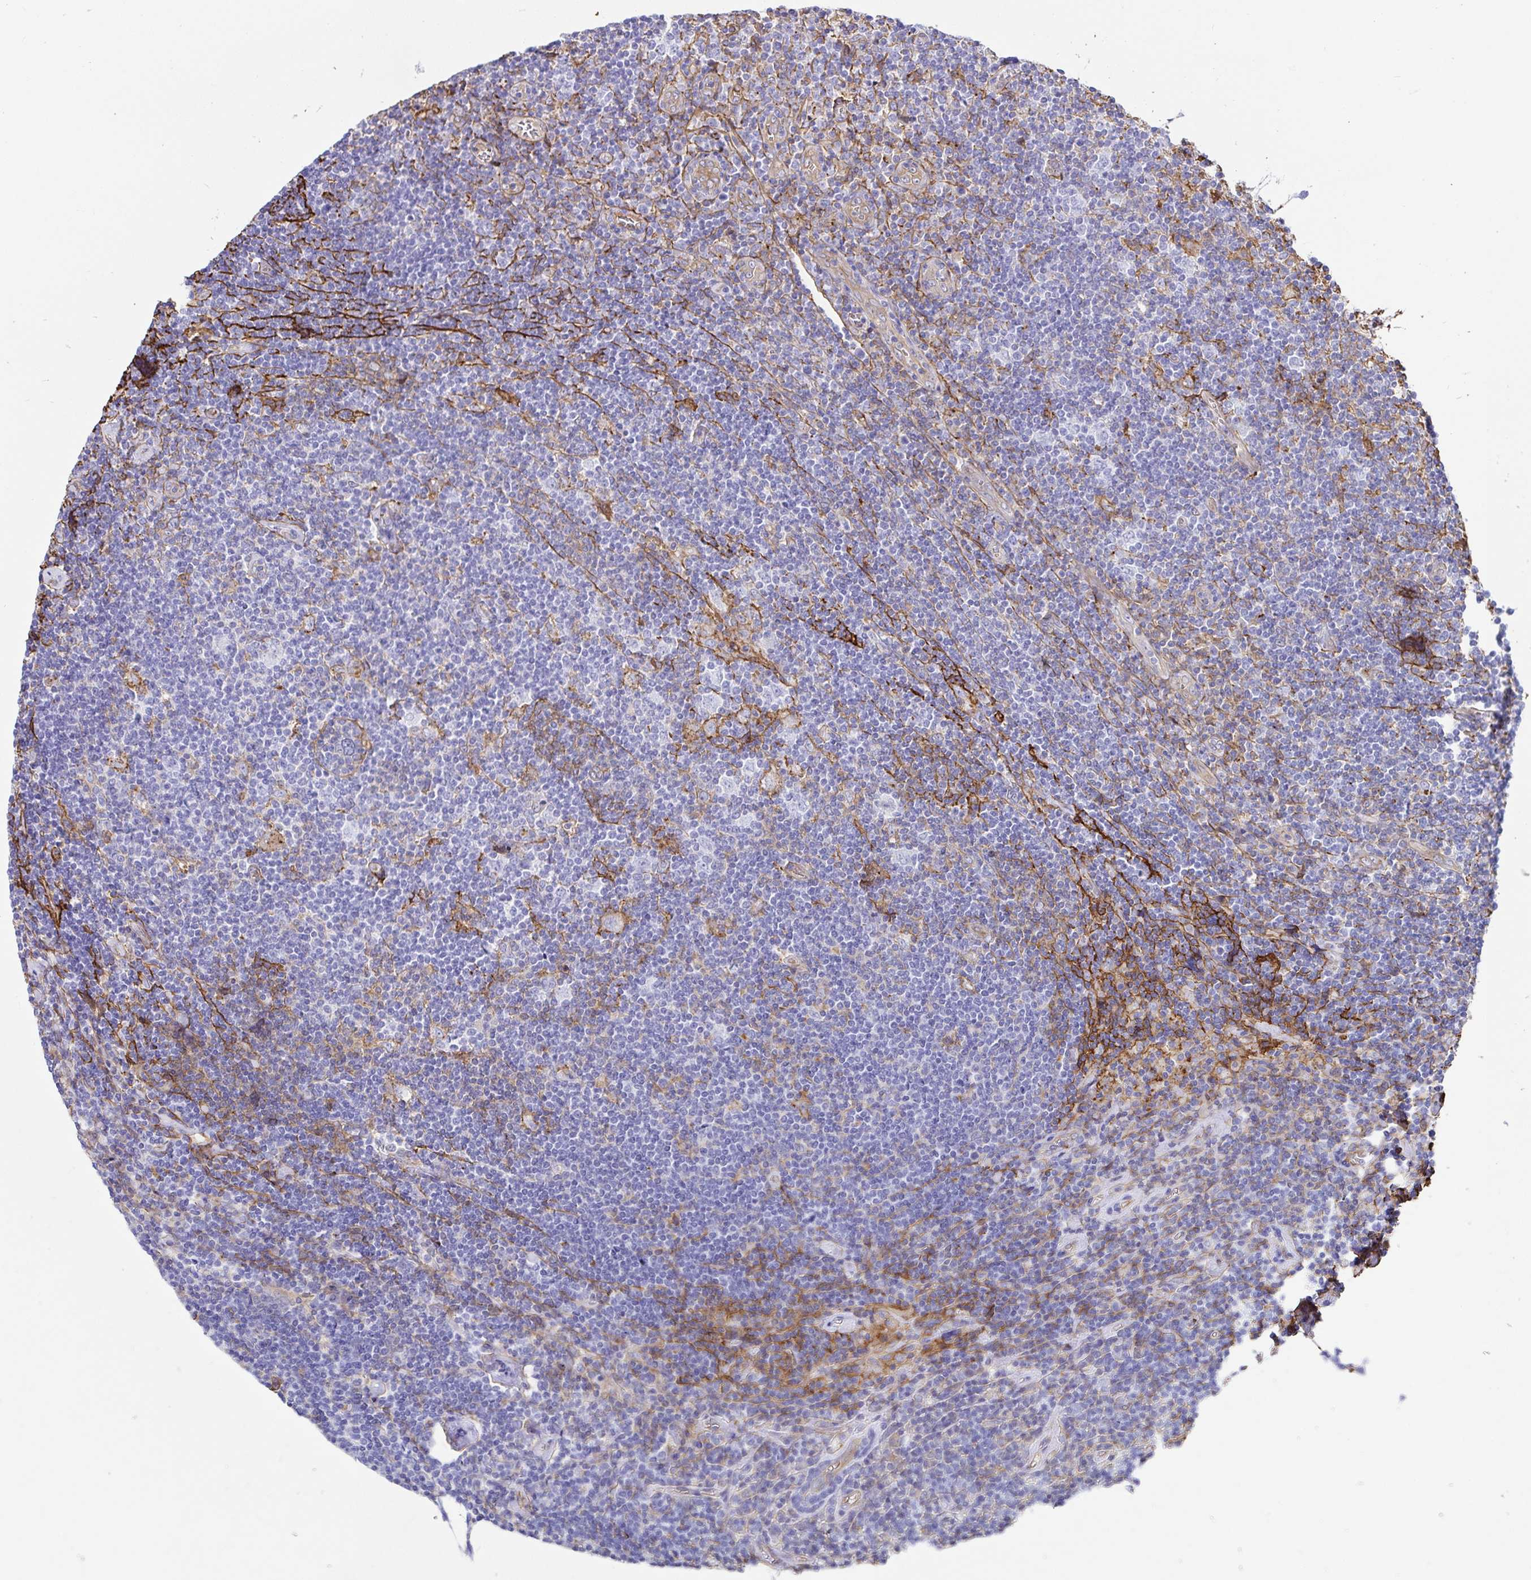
{"staining": {"intensity": "negative", "quantity": "none", "location": "none"}, "tissue": "lymphoma", "cell_type": "Tumor cells", "image_type": "cancer", "snomed": [{"axis": "morphology", "description": "Hodgkin's disease, NOS"}, {"axis": "topography", "description": "Lymph node"}], "caption": "Immunohistochemistry histopathology image of neoplastic tissue: lymphoma stained with DAB shows no significant protein positivity in tumor cells. Brightfield microscopy of immunohistochemistry stained with DAB (brown) and hematoxylin (blue), captured at high magnification.", "gene": "ANXA2", "patient": {"sex": "male", "age": 40}}